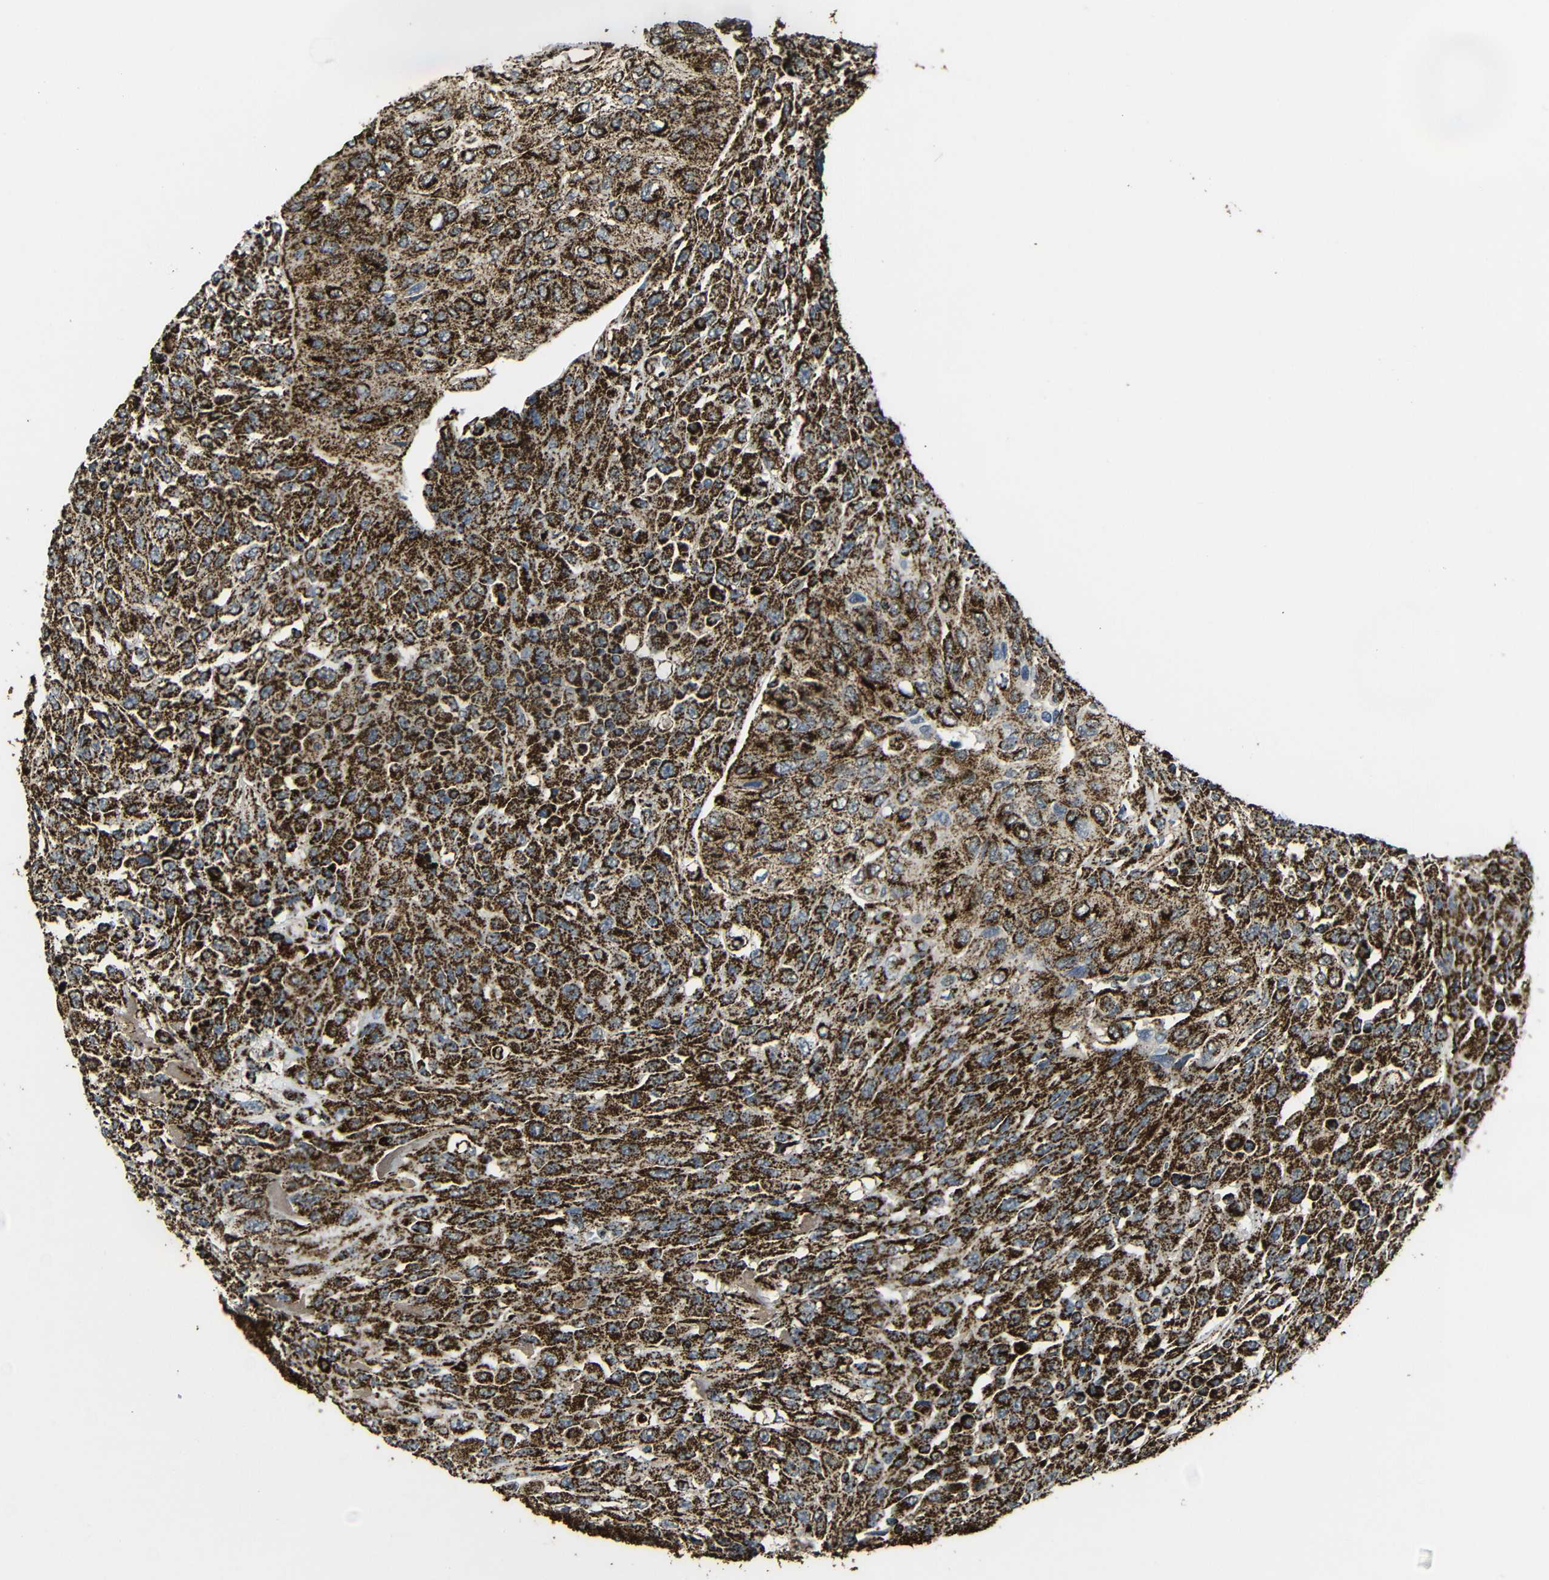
{"staining": {"intensity": "strong", "quantity": ">75%", "location": "cytoplasmic/membranous"}, "tissue": "urothelial cancer", "cell_type": "Tumor cells", "image_type": "cancer", "snomed": [{"axis": "morphology", "description": "Urothelial carcinoma, High grade"}, {"axis": "topography", "description": "Urinary bladder"}], "caption": "DAB (3,3'-diaminobenzidine) immunohistochemical staining of human high-grade urothelial carcinoma exhibits strong cytoplasmic/membranous protein expression in approximately >75% of tumor cells.", "gene": "ATP5F1A", "patient": {"sex": "male", "age": 66}}